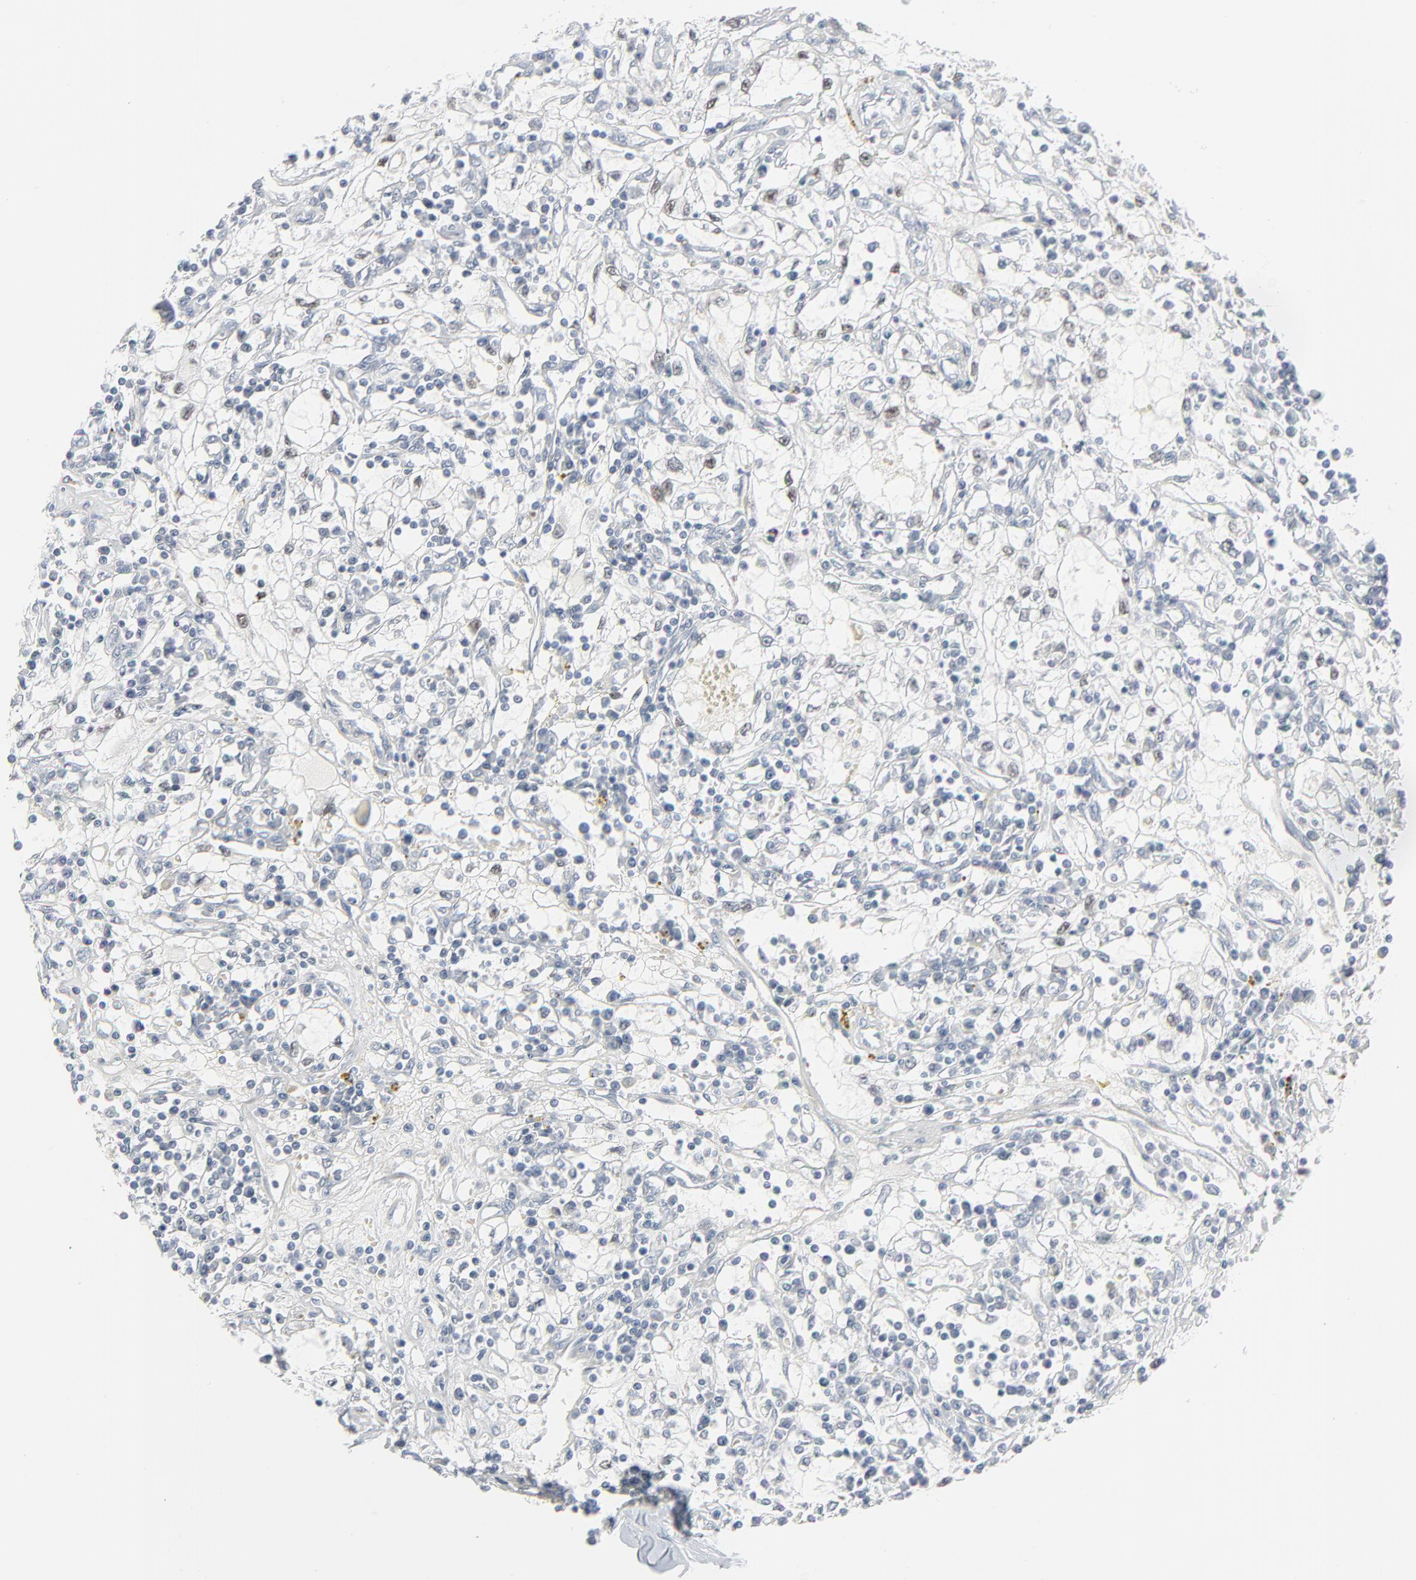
{"staining": {"intensity": "negative", "quantity": "none", "location": "none"}, "tissue": "renal cancer", "cell_type": "Tumor cells", "image_type": "cancer", "snomed": [{"axis": "morphology", "description": "Inflammation, NOS"}, {"axis": "morphology", "description": "Adenocarcinoma, NOS"}, {"axis": "topography", "description": "Kidney"}], "caption": "Tumor cells show no significant positivity in renal adenocarcinoma. The staining was performed using DAB (3,3'-diaminobenzidine) to visualize the protein expression in brown, while the nuclei were stained in blue with hematoxylin (Magnification: 20x).", "gene": "MITF", "patient": {"sex": "male", "age": 68}}